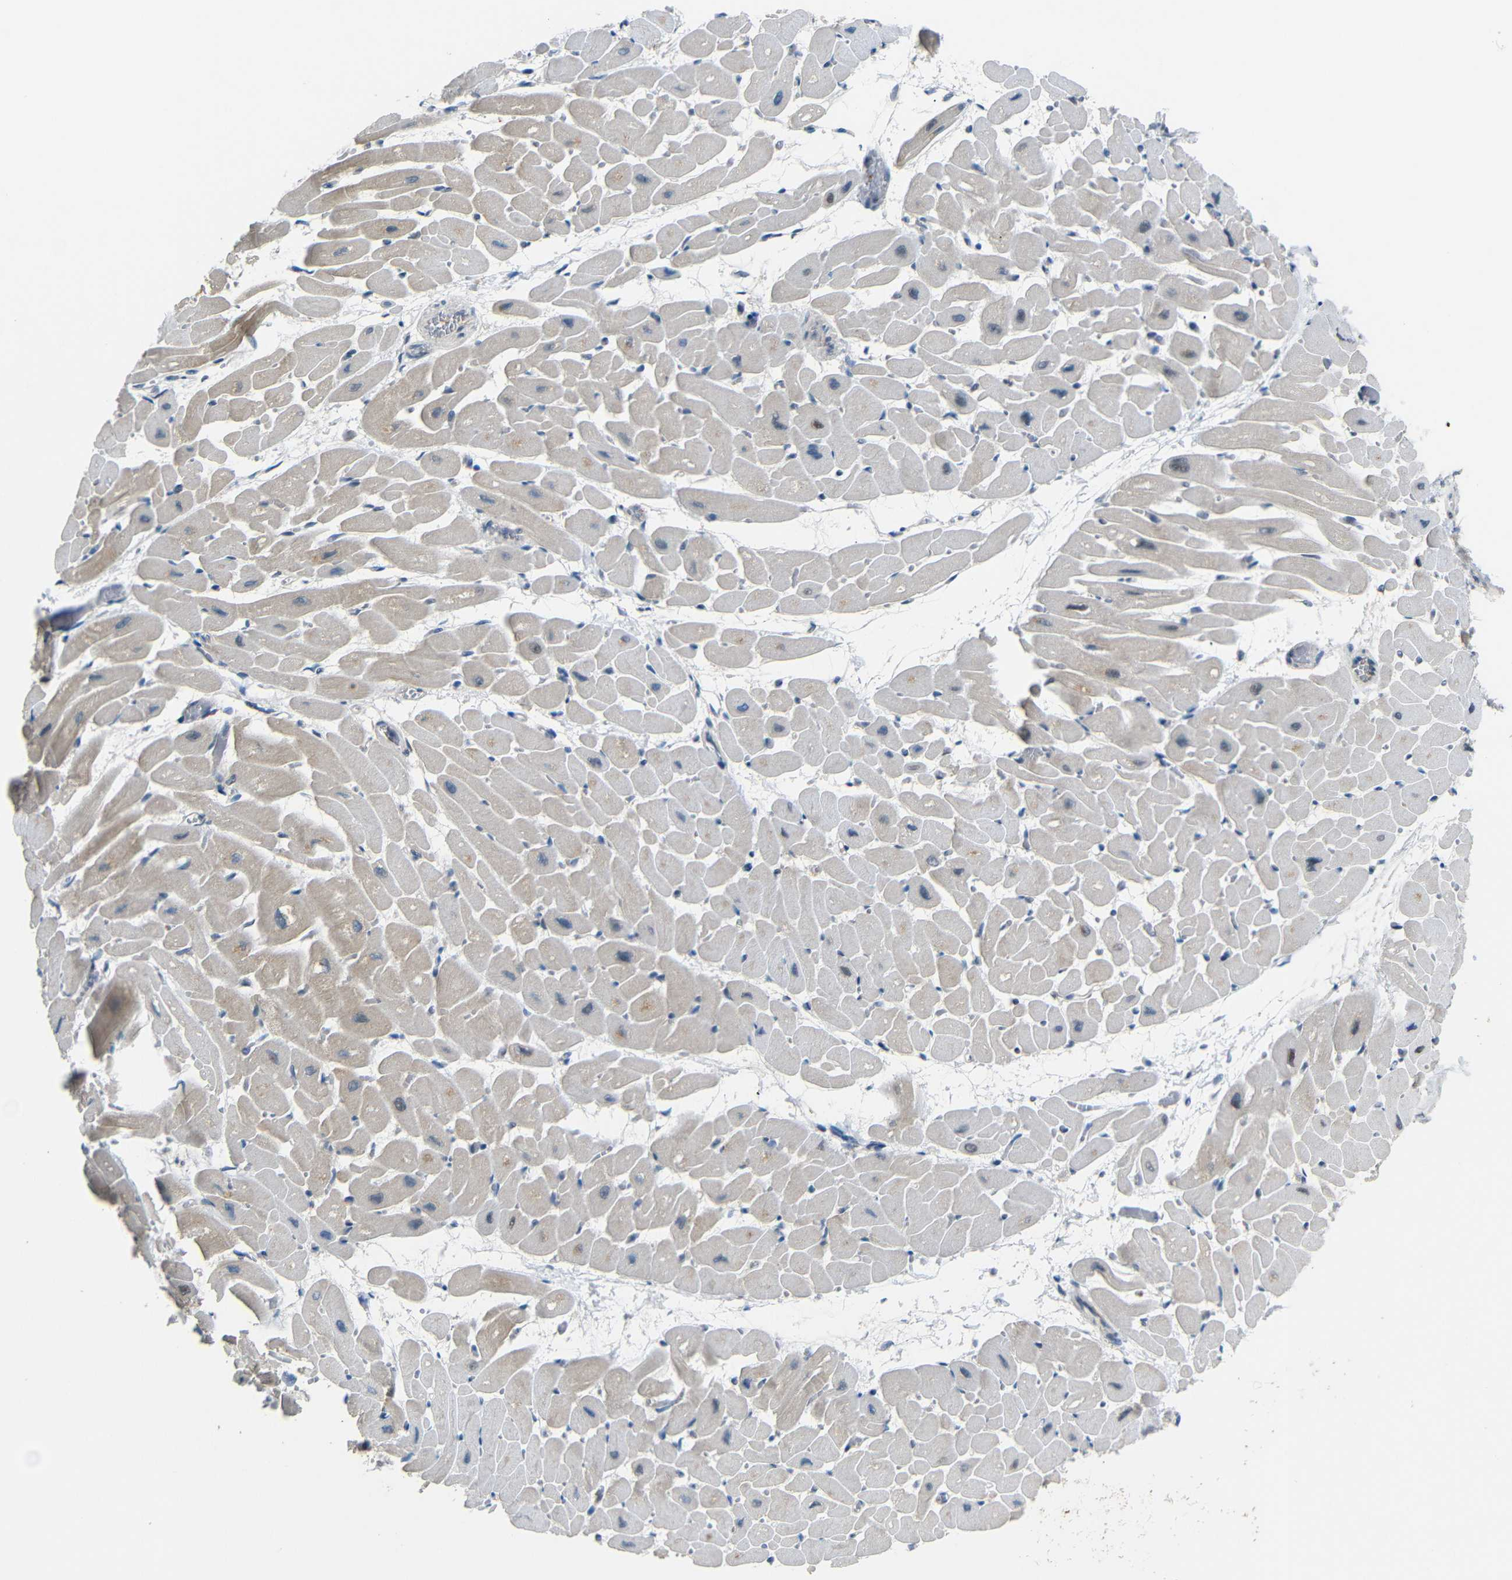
{"staining": {"intensity": "moderate", "quantity": "25%-75%", "location": "cytoplasmic/membranous"}, "tissue": "heart muscle", "cell_type": "Cardiomyocytes", "image_type": "normal", "snomed": [{"axis": "morphology", "description": "Normal tissue, NOS"}, {"axis": "topography", "description": "Heart"}], "caption": "Immunohistochemistry (DAB (3,3'-diaminobenzidine)) staining of unremarkable heart muscle shows moderate cytoplasmic/membranous protein positivity in approximately 25%-75% of cardiomyocytes.", "gene": "GPR158", "patient": {"sex": "male", "age": 45}}